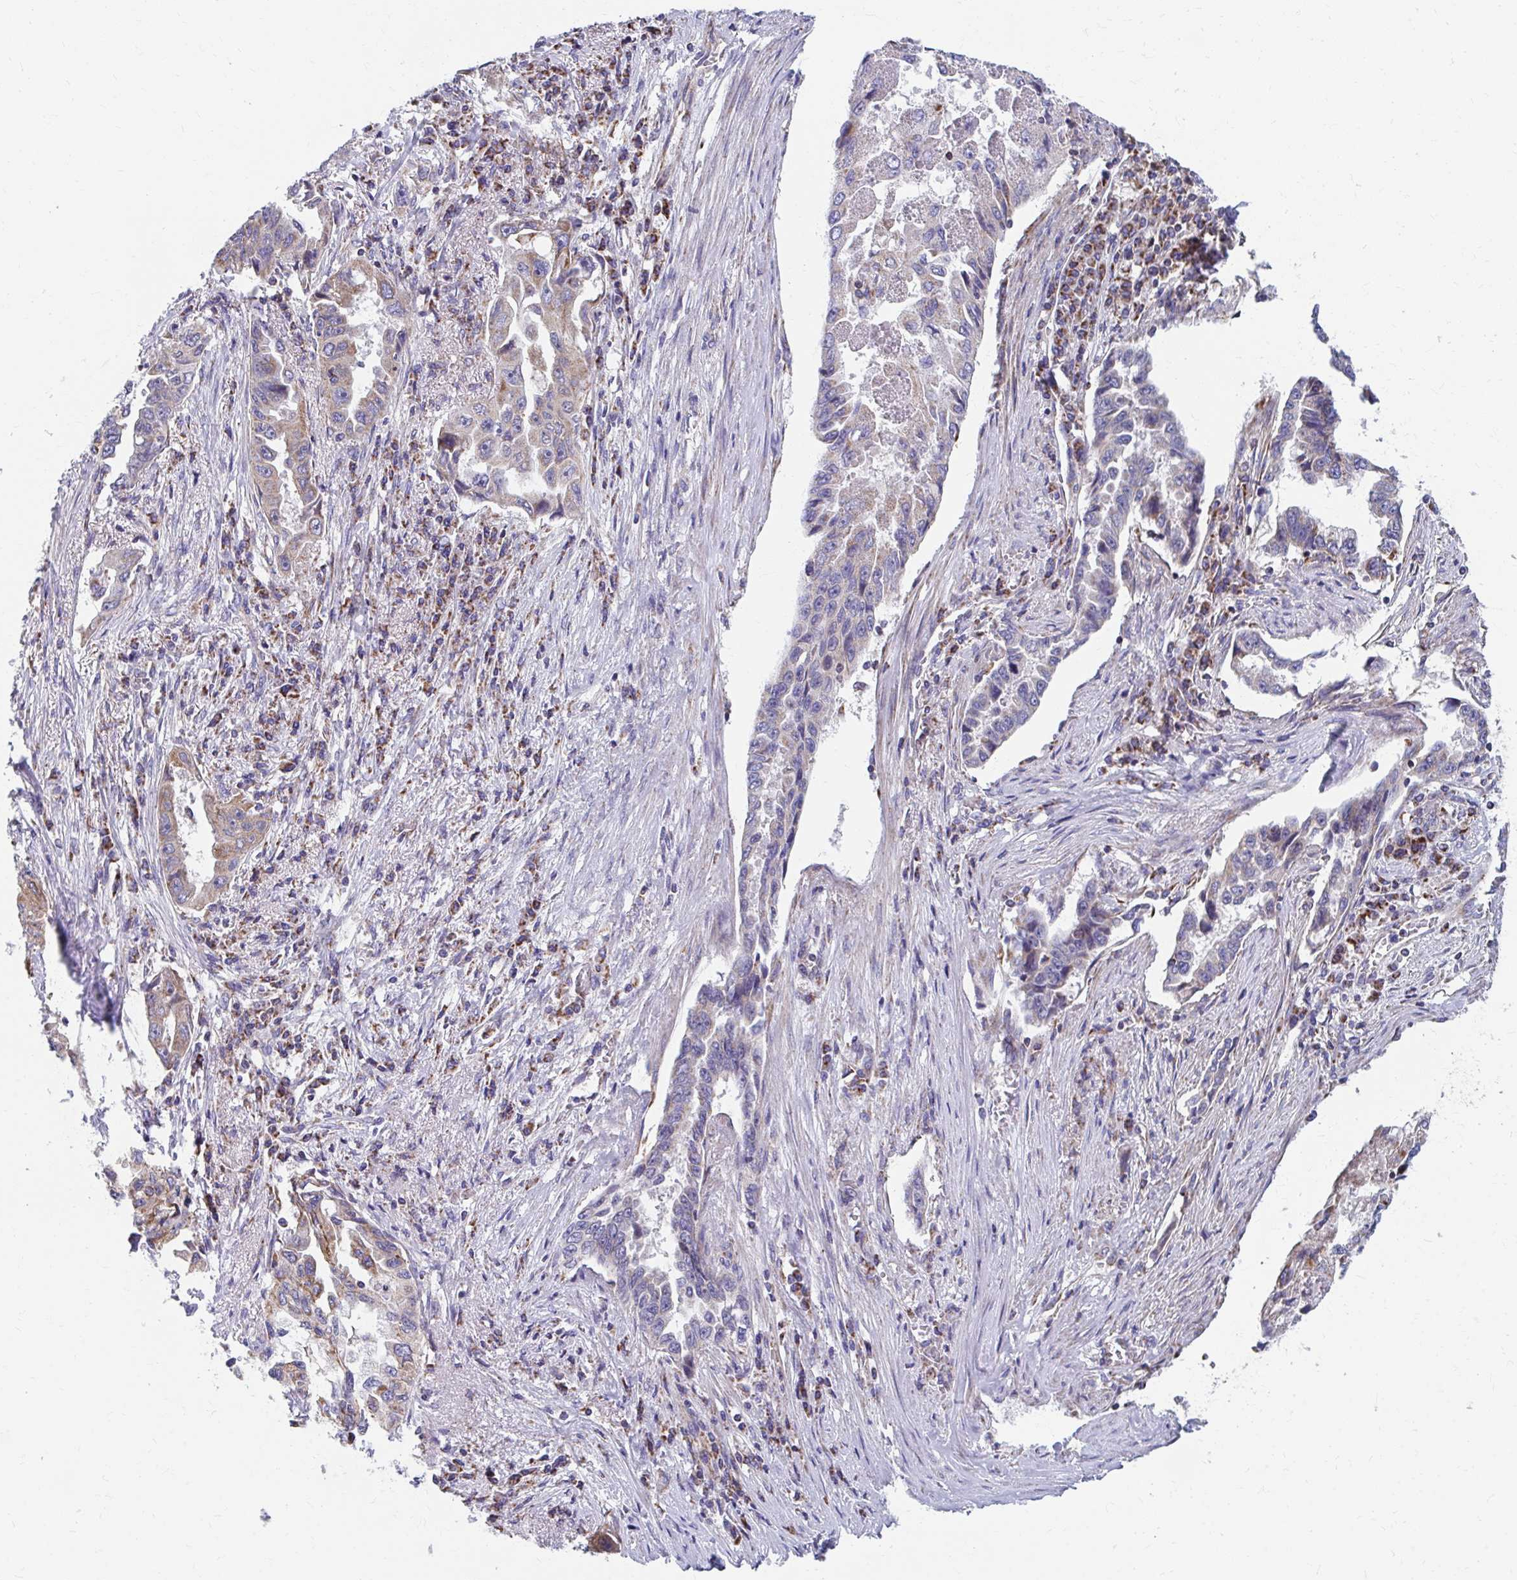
{"staining": {"intensity": "weak", "quantity": "25%-75%", "location": "cytoplasmic/membranous"}, "tissue": "lung cancer", "cell_type": "Tumor cells", "image_type": "cancer", "snomed": [{"axis": "morphology", "description": "Adenocarcinoma, NOS"}, {"axis": "topography", "description": "Lung"}], "caption": "Human lung cancer stained with a protein marker exhibits weak staining in tumor cells.", "gene": "RCC1L", "patient": {"sex": "female", "age": 51}}